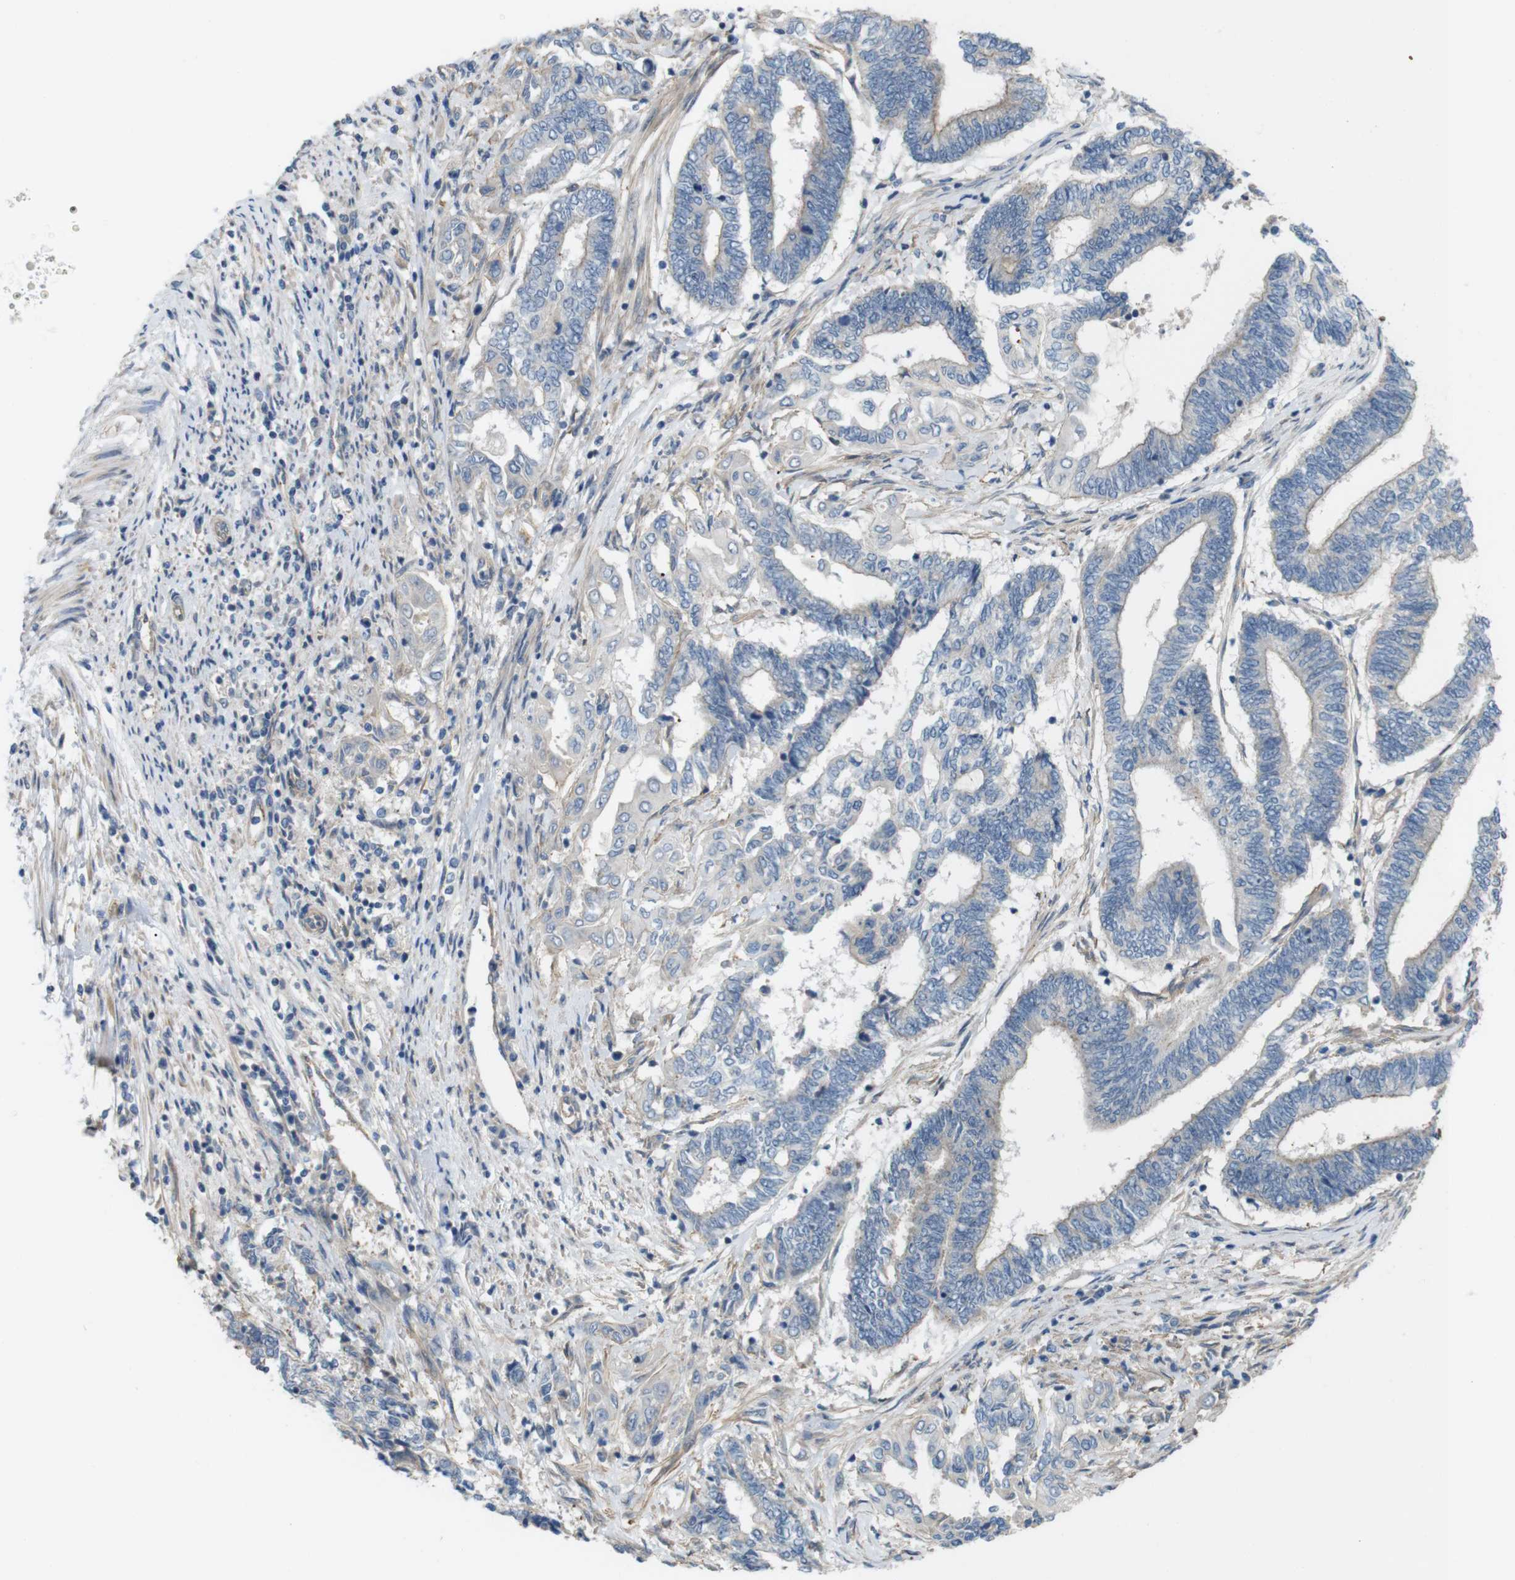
{"staining": {"intensity": "negative", "quantity": "none", "location": "none"}, "tissue": "endometrial cancer", "cell_type": "Tumor cells", "image_type": "cancer", "snomed": [{"axis": "morphology", "description": "Adenocarcinoma, NOS"}, {"axis": "topography", "description": "Uterus"}, {"axis": "topography", "description": "Endometrium"}], "caption": "Immunohistochemical staining of endometrial adenocarcinoma reveals no significant positivity in tumor cells. (DAB immunohistochemistry (IHC), high magnification).", "gene": "BVES", "patient": {"sex": "female", "age": 70}}